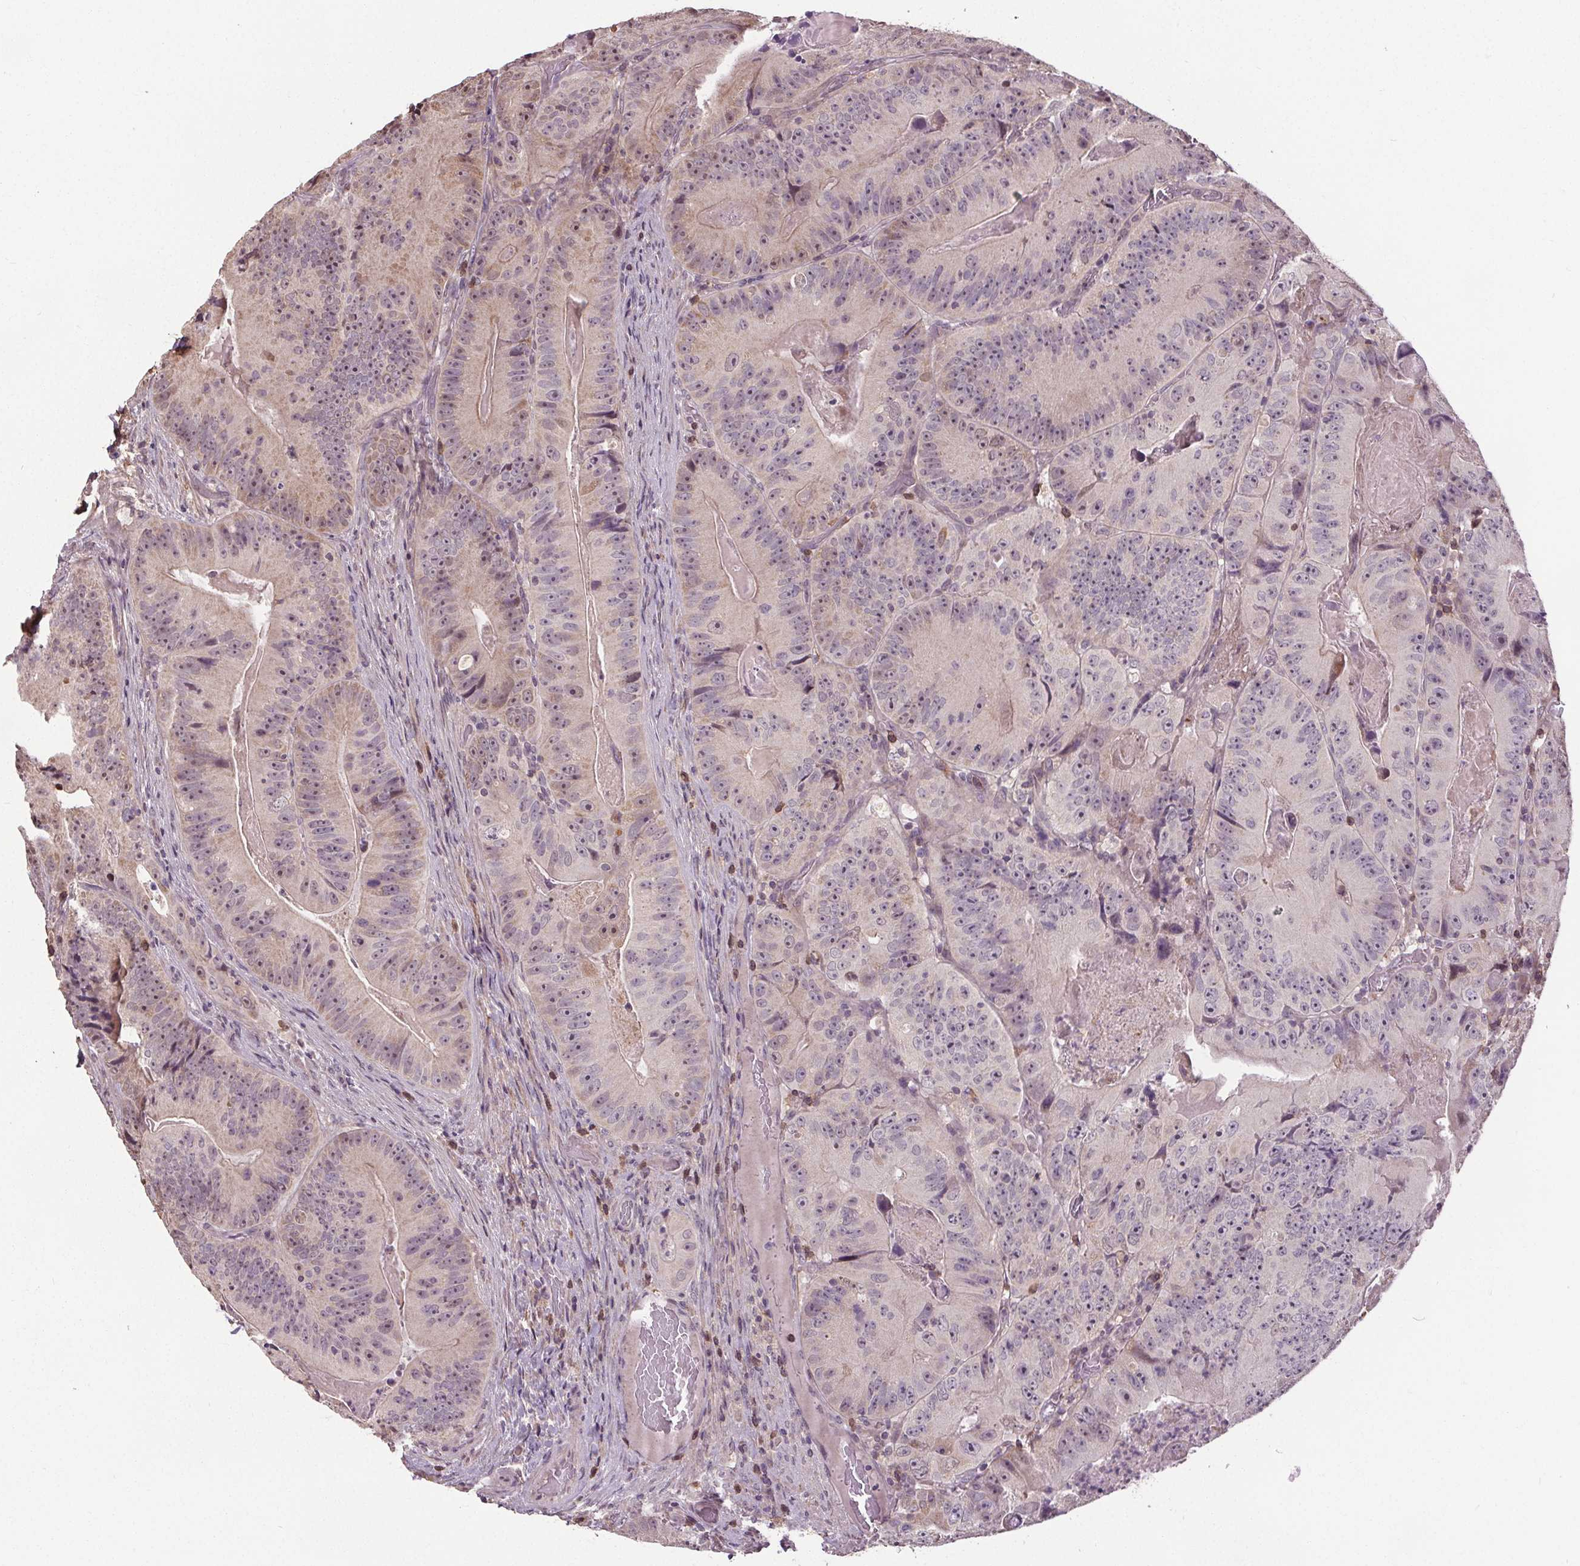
{"staining": {"intensity": "negative", "quantity": "none", "location": "none"}, "tissue": "colorectal cancer", "cell_type": "Tumor cells", "image_type": "cancer", "snomed": [{"axis": "morphology", "description": "Adenocarcinoma, NOS"}, {"axis": "topography", "description": "Colon"}], "caption": "The immunohistochemistry (IHC) micrograph has no significant expression in tumor cells of colorectal adenocarcinoma tissue. Brightfield microscopy of immunohistochemistry stained with DAB (3,3'-diaminobenzidine) (brown) and hematoxylin (blue), captured at high magnification.", "gene": "KIAA0232", "patient": {"sex": "female", "age": 86}}